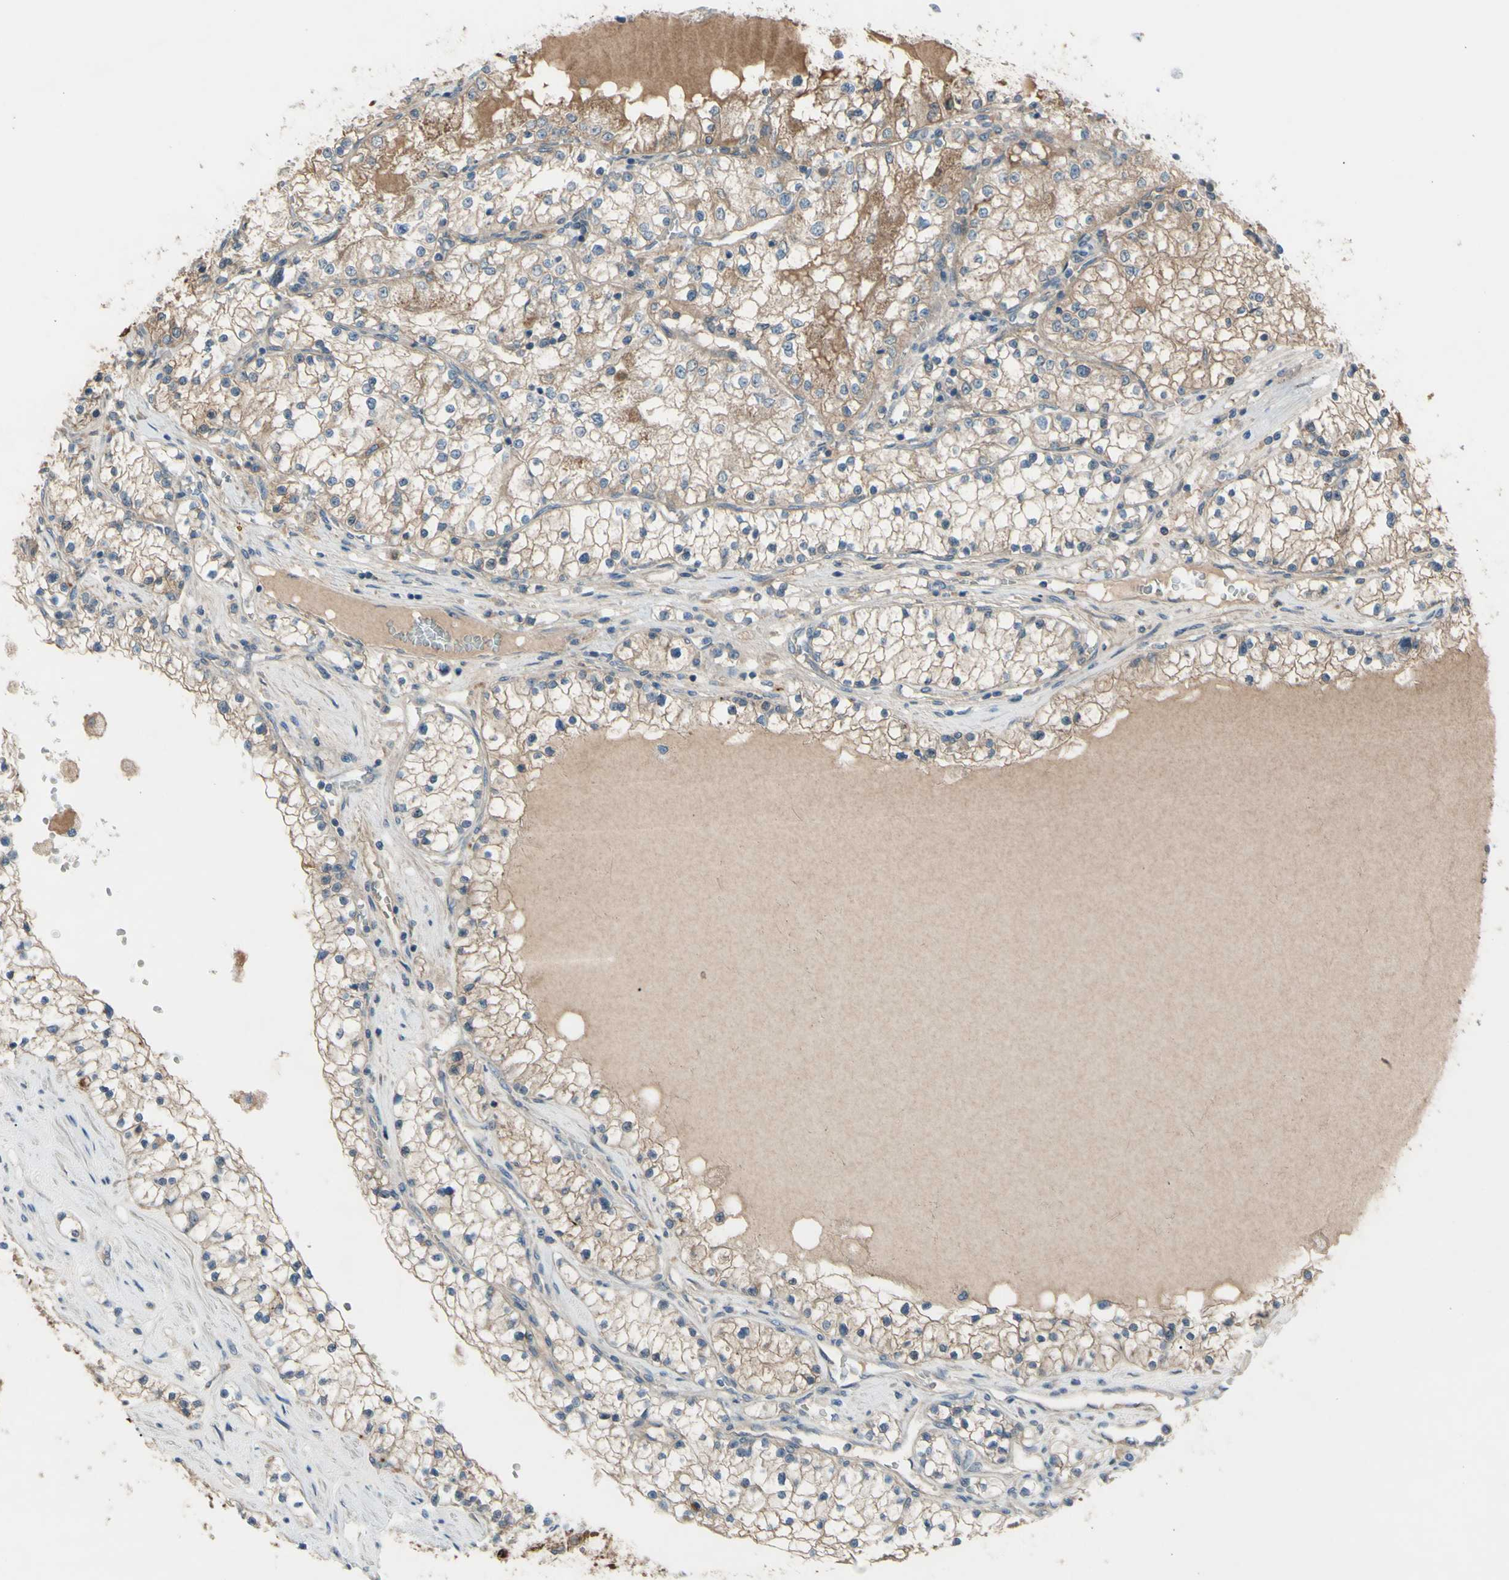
{"staining": {"intensity": "moderate", "quantity": ">75%", "location": "cytoplasmic/membranous"}, "tissue": "renal cancer", "cell_type": "Tumor cells", "image_type": "cancer", "snomed": [{"axis": "morphology", "description": "Adenocarcinoma, NOS"}, {"axis": "topography", "description": "Kidney"}], "caption": "Human adenocarcinoma (renal) stained with a protein marker exhibits moderate staining in tumor cells.", "gene": "AFP", "patient": {"sex": "male", "age": 68}}